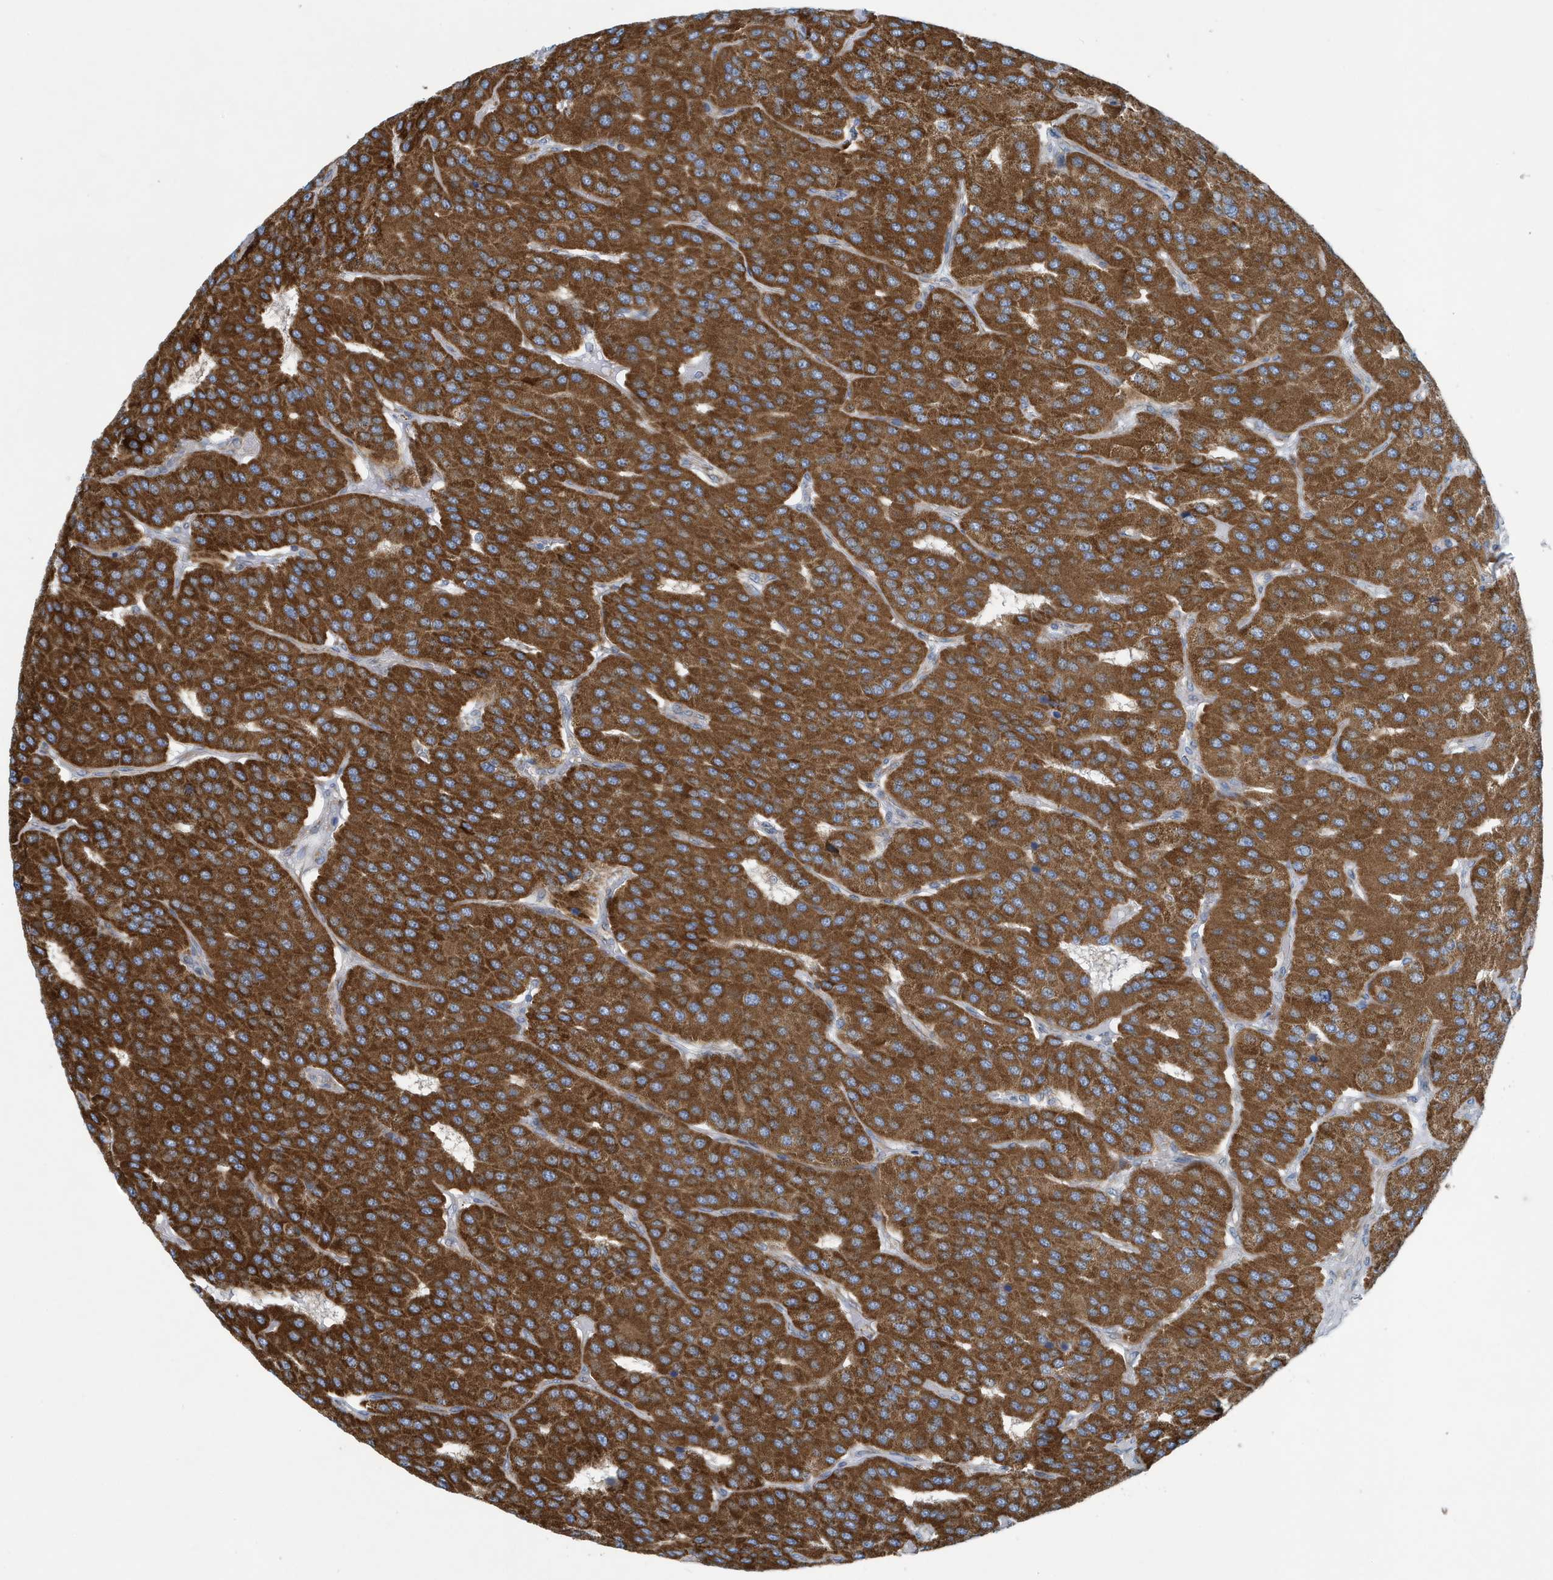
{"staining": {"intensity": "strong", "quantity": ">75%", "location": "cytoplasmic/membranous"}, "tissue": "parathyroid gland", "cell_type": "Glandular cells", "image_type": "normal", "snomed": [{"axis": "morphology", "description": "Normal tissue, NOS"}, {"axis": "morphology", "description": "Adenoma, NOS"}, {"axis": "topography", "description": "Parathyroid gland"}], "caption": "Approximately >75% of glandular cells in normal human parathyroid gland demonstrate strong cytoplasmic/membranous protein positivity as visualized by brown immunohistochemical staining.", "gene": "PPM1M", "patient": {"sex": "female", "age": 86}}